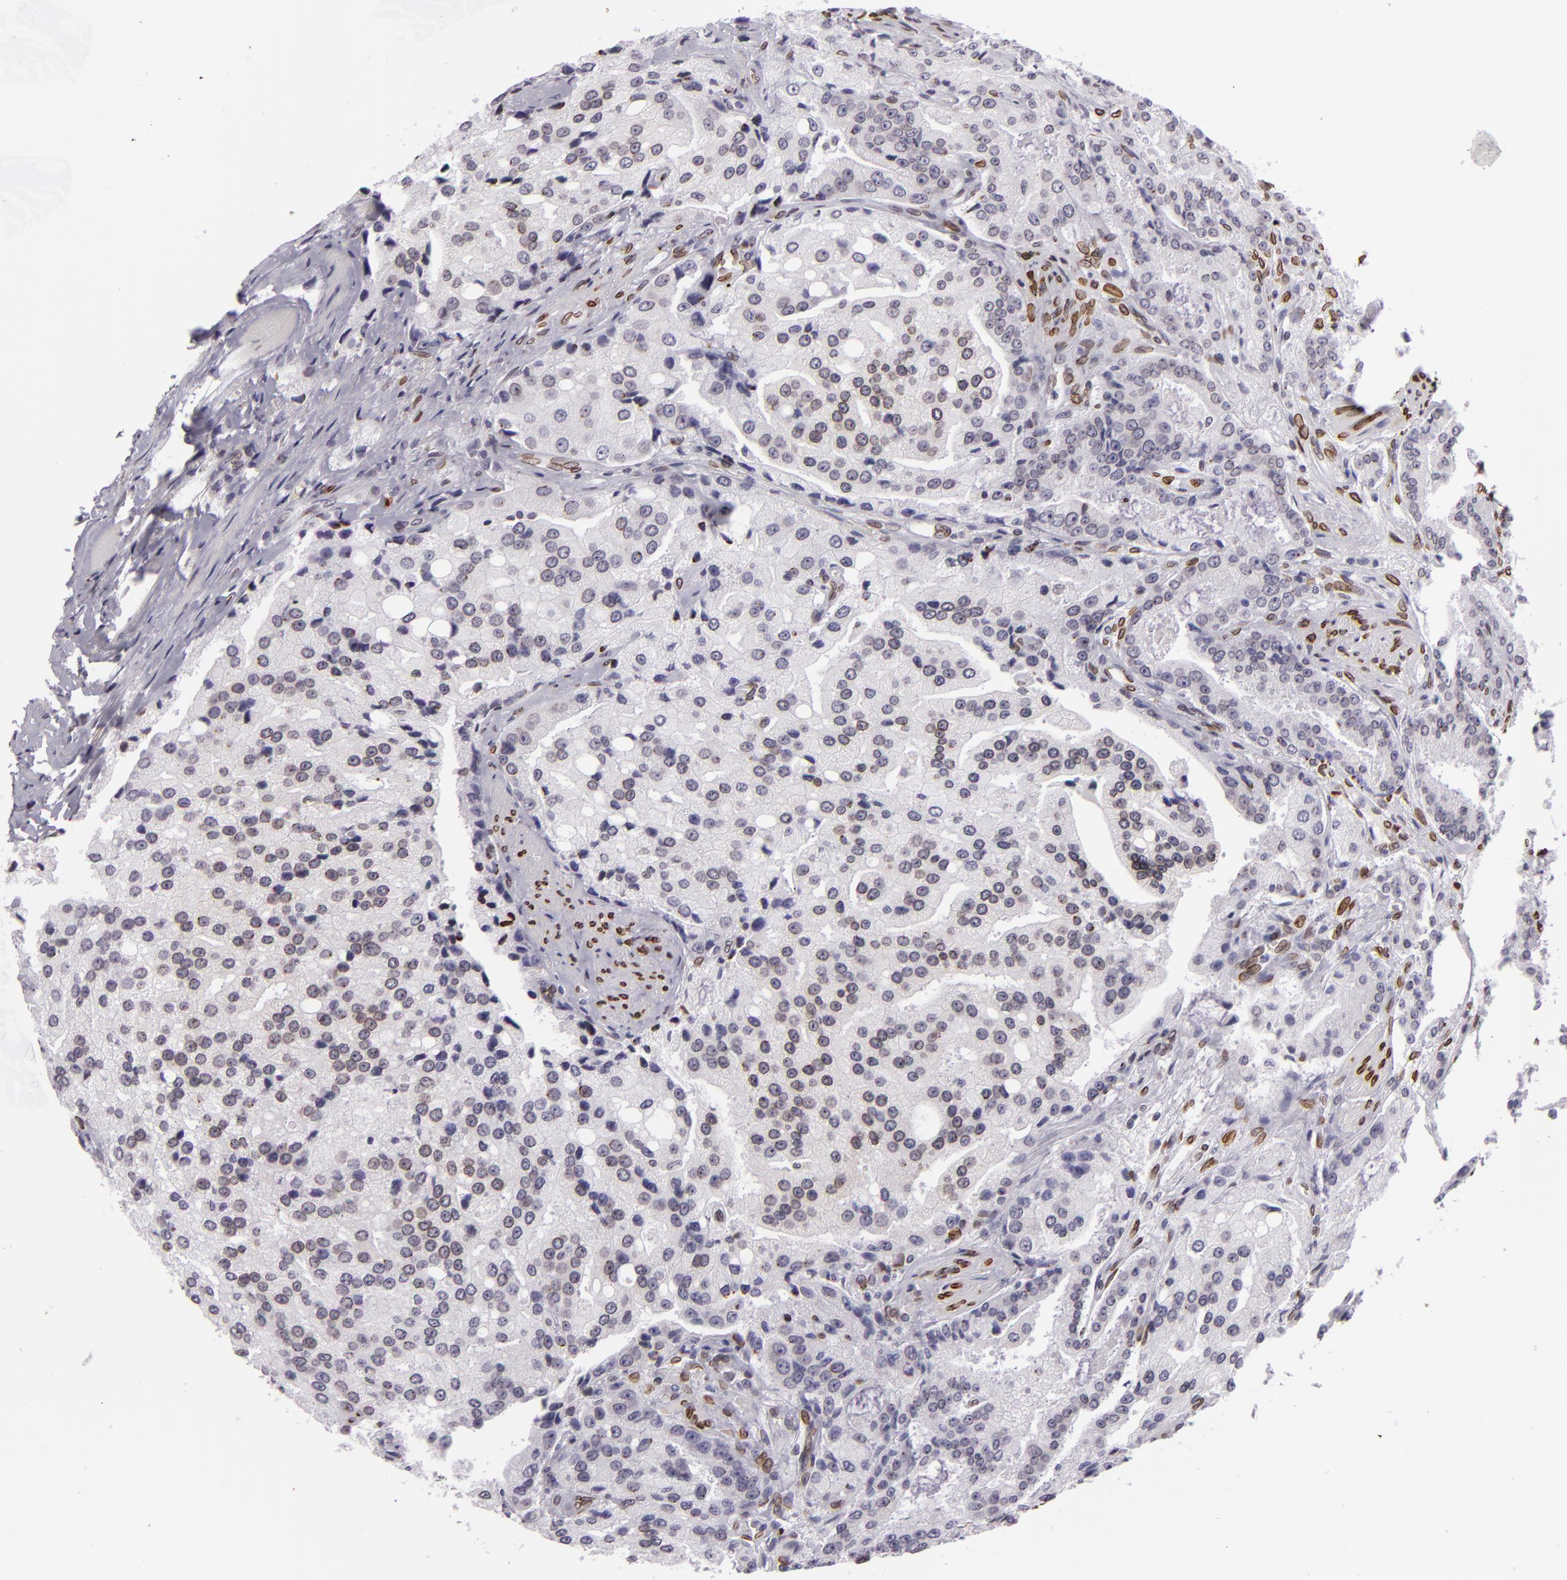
{"staining": {"intensity": "weak", "quantity": "25%-75%", "location": "nuclear"}, "tissue": "prostate cancer", "cell_type": "Tumor cells", "image_type": "cancer", "snomed": [{"axis": "morphology", "description": "Adenocarcinoma, Medium grade"}, {"axis": "topography", "description": "Prostate"}], "caption": "An image of adenocarcinoma (medium-grade) (prostate) stained for a protein exhibits weak nuclear brown staining in tumor cells.", "gene": "EMD", "patient": {"sex": "male", "age": 72}}